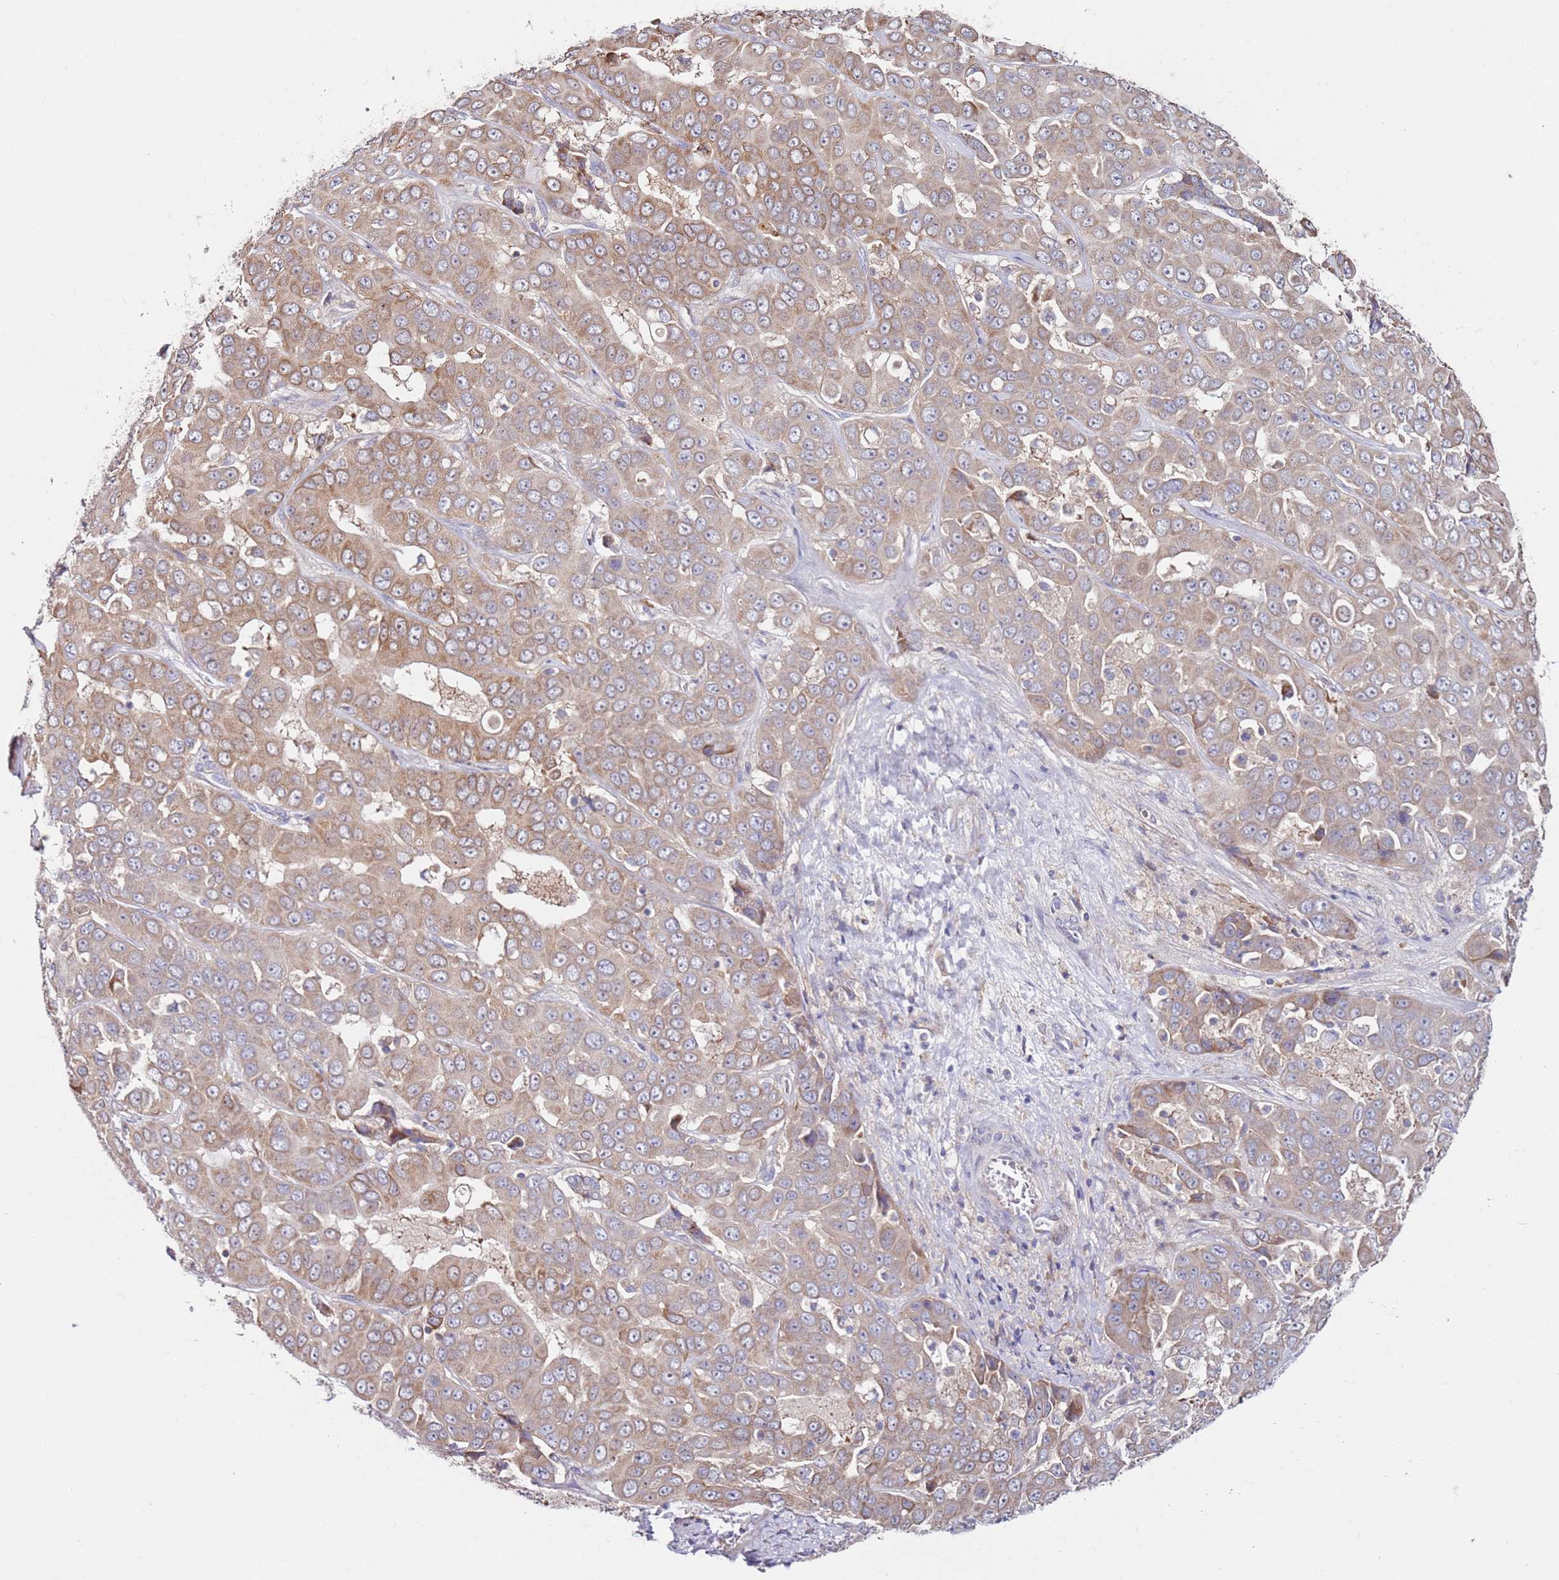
{"staining": {"intensity": "moderate", "quantity": ">75%", "location": "cytoplasmic/membranous"}, "tissue": "liver cancer", "cell_type": "Tumor cells", "image_type": "cancer", "snomed": [{"axis": "morphology", "description": "Cholangiocarcinoma"}, {"axis": "topography", "description": "Liver"}], "caption": "Tumor cells demonstrate moderate cytoplasmic/membranous staining in about >75% of cells in cholangiocarcinoma (liver).", "gene": "CNOT9", "patient": {"sex": "female", "age": 52}}